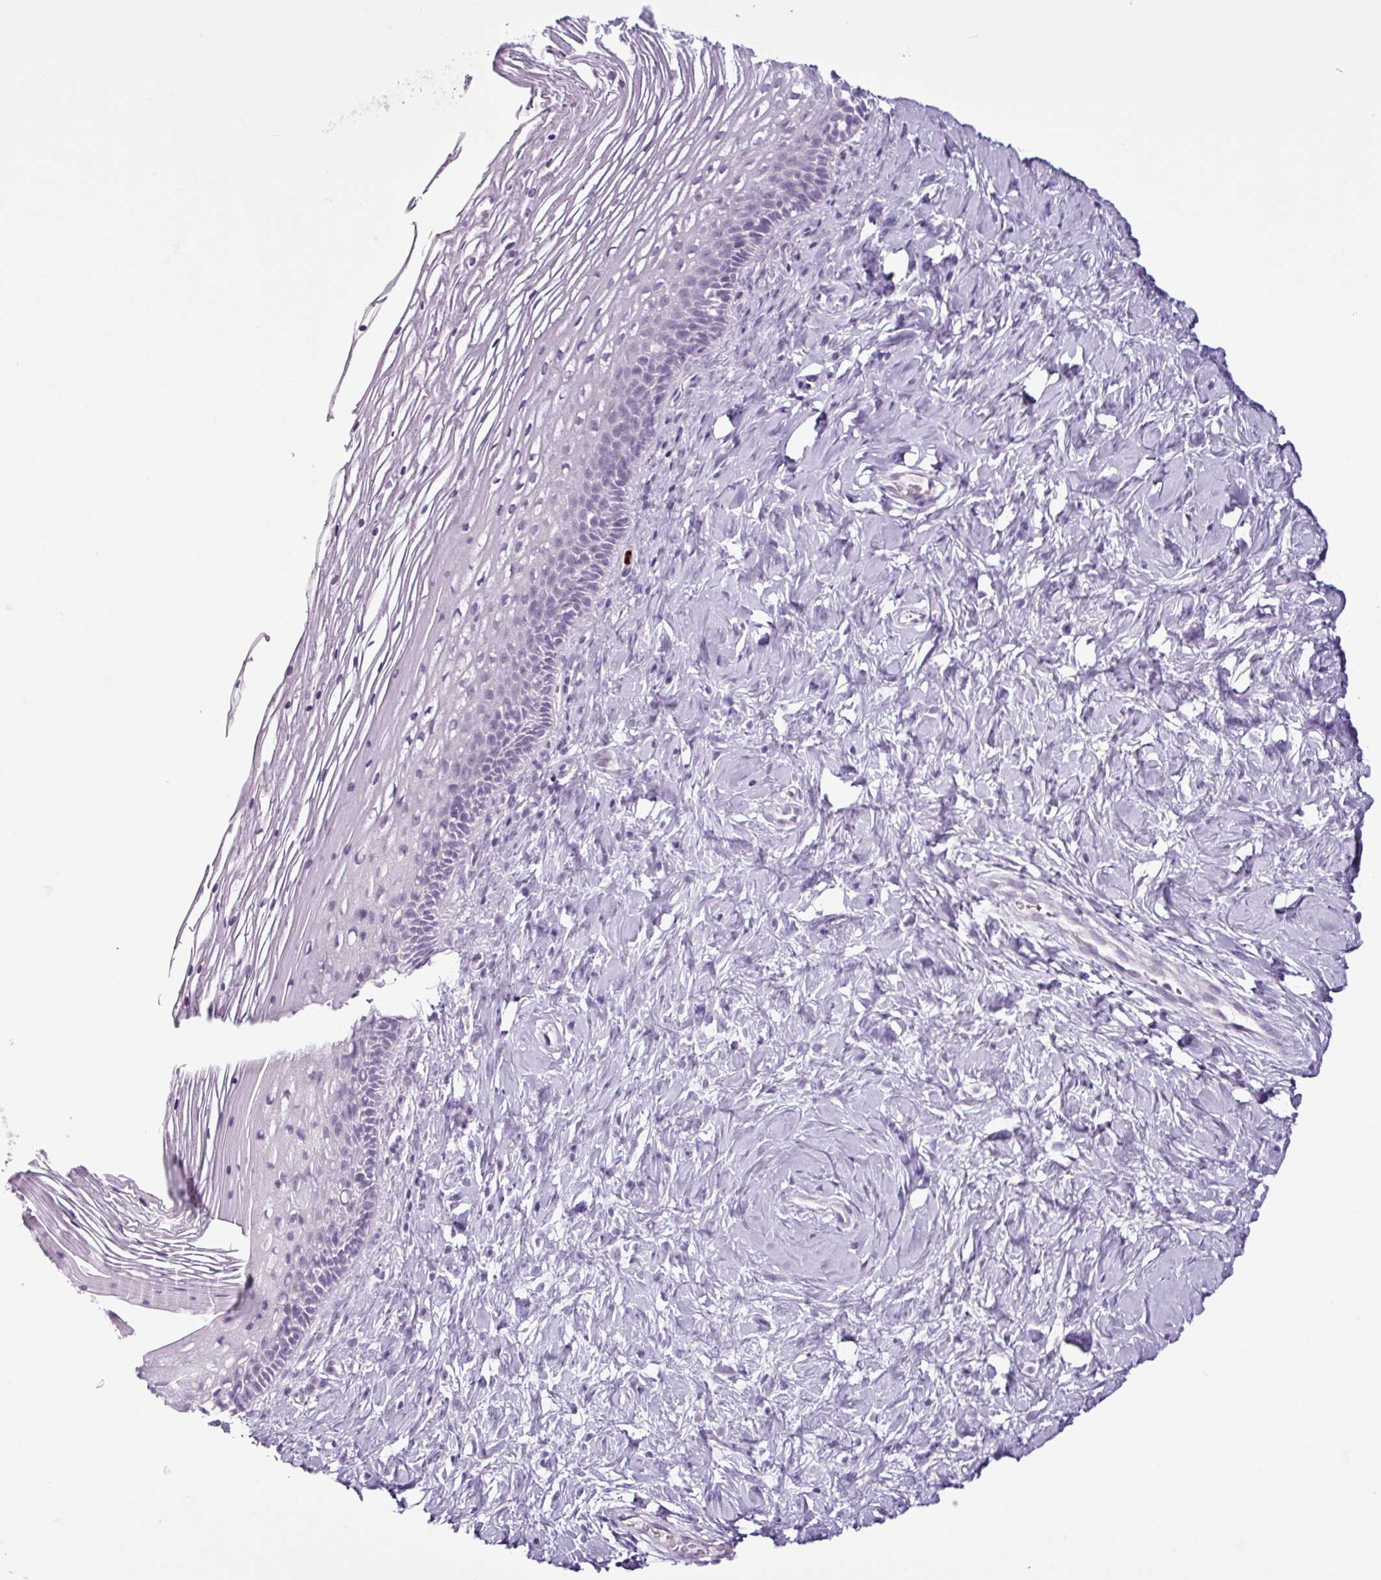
{"staining": {"intensity": "negative", "quantity": "none", "location": "none"}, "tissue": "cervix", "cell_type": "Glandular cells", "image_type": "normal", "snomed": [{"axis": "morphology", "description": "Normal tissue, NOS"}, {"axis": "topography", "description": "Cervix"}], "caption": "The histopathology image shows no staining of glandular cells in unremarkable cervix.", "gene": "TMEM178A", "patient": {"sex": "female", "age": 36}}